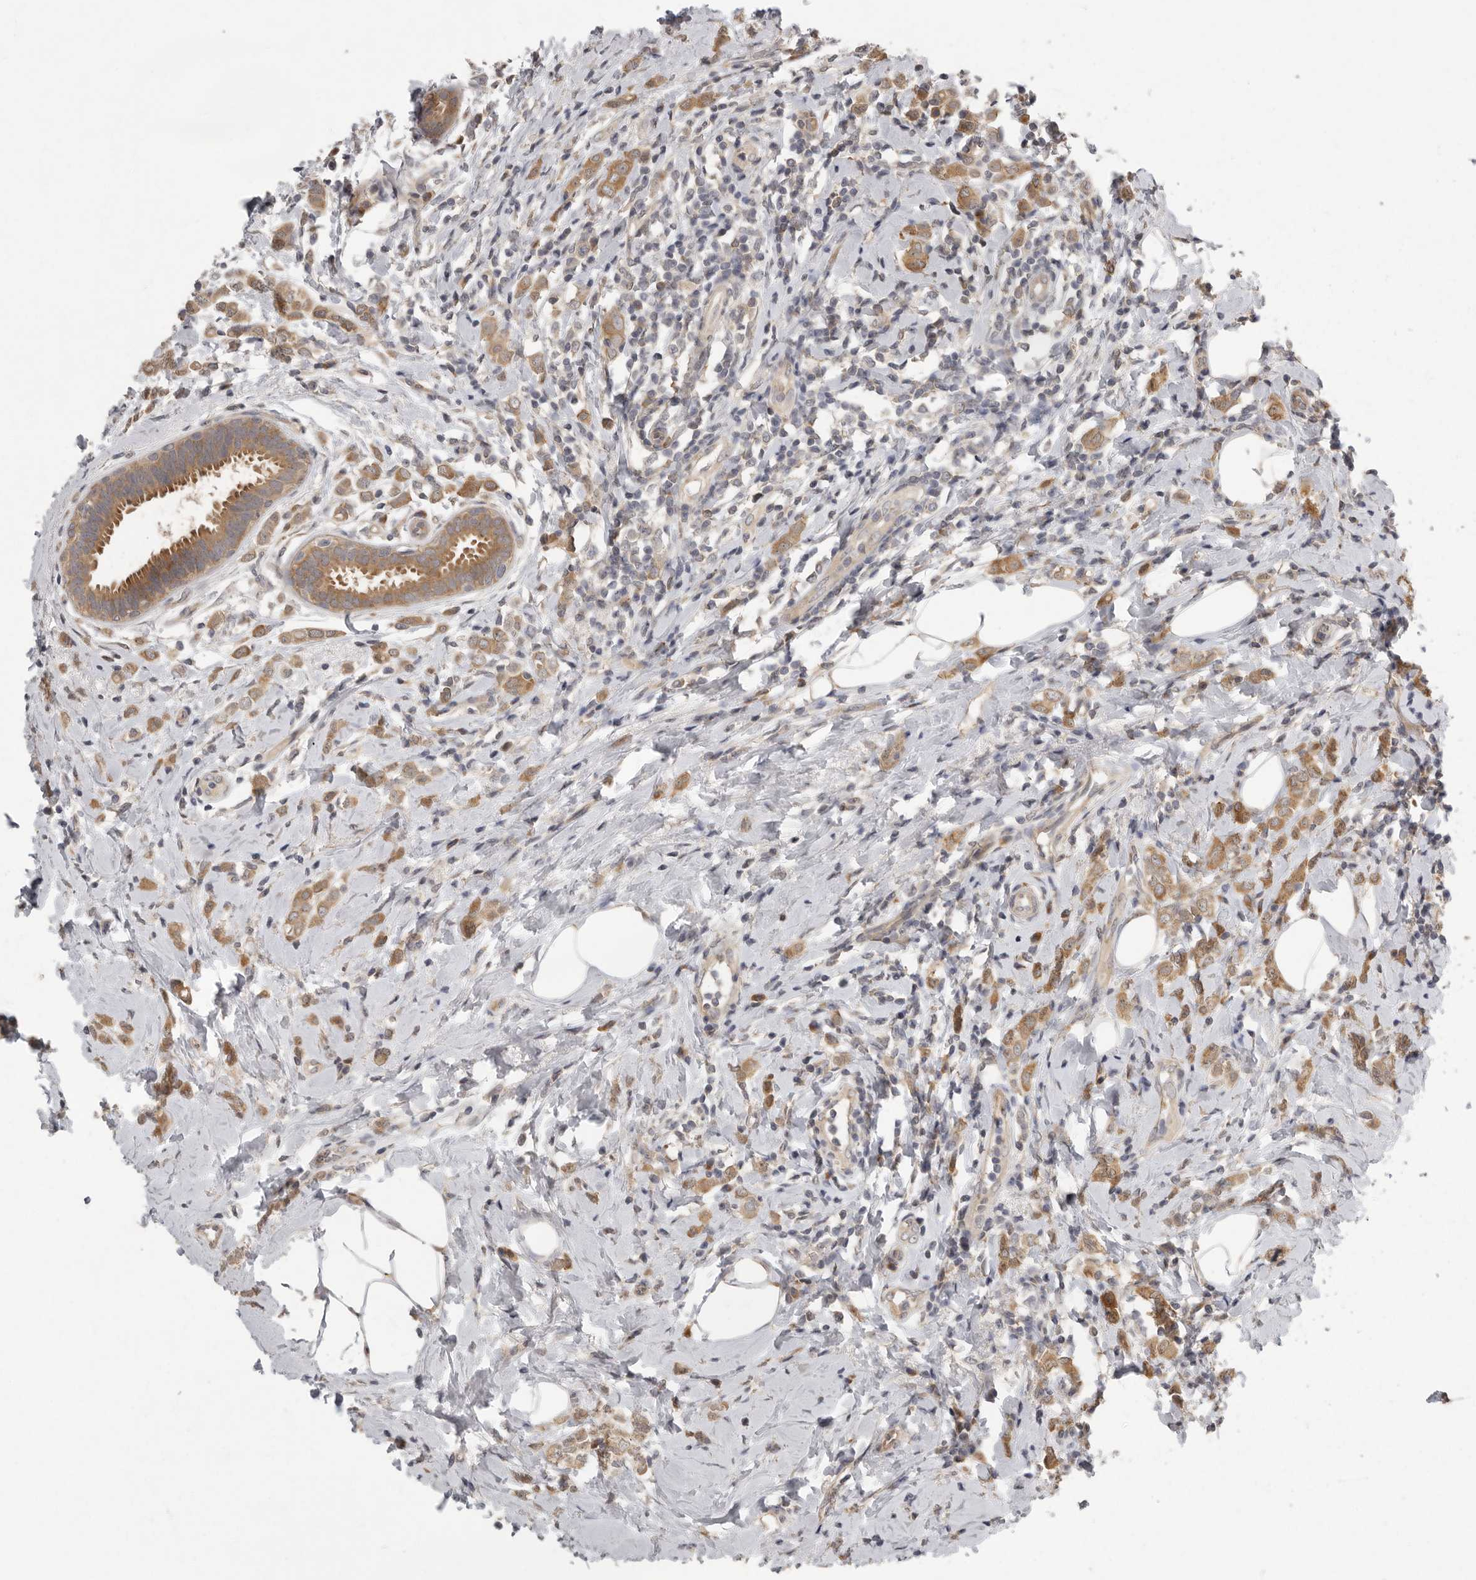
{"staining": {"intensity": "moderate", "quantity": ">75%", "location": "cytoplasmic/membranous"}, "tissue": "breast cancer", "cell_type": "Tumor cells", "image_type": "cancer", "snomed": [{"axis": "morphology", "description": "Lobular carcinoma"}, {"axis": "topography", "description": "Breast"}], "caption": "Moderate cytoplasmic/membranous protein staining is present in approximately >75% of tumor cells in breast lobular carcinoma.", "gene": "RALGPS2", "patient": {"sex": "female", "age": 47}}